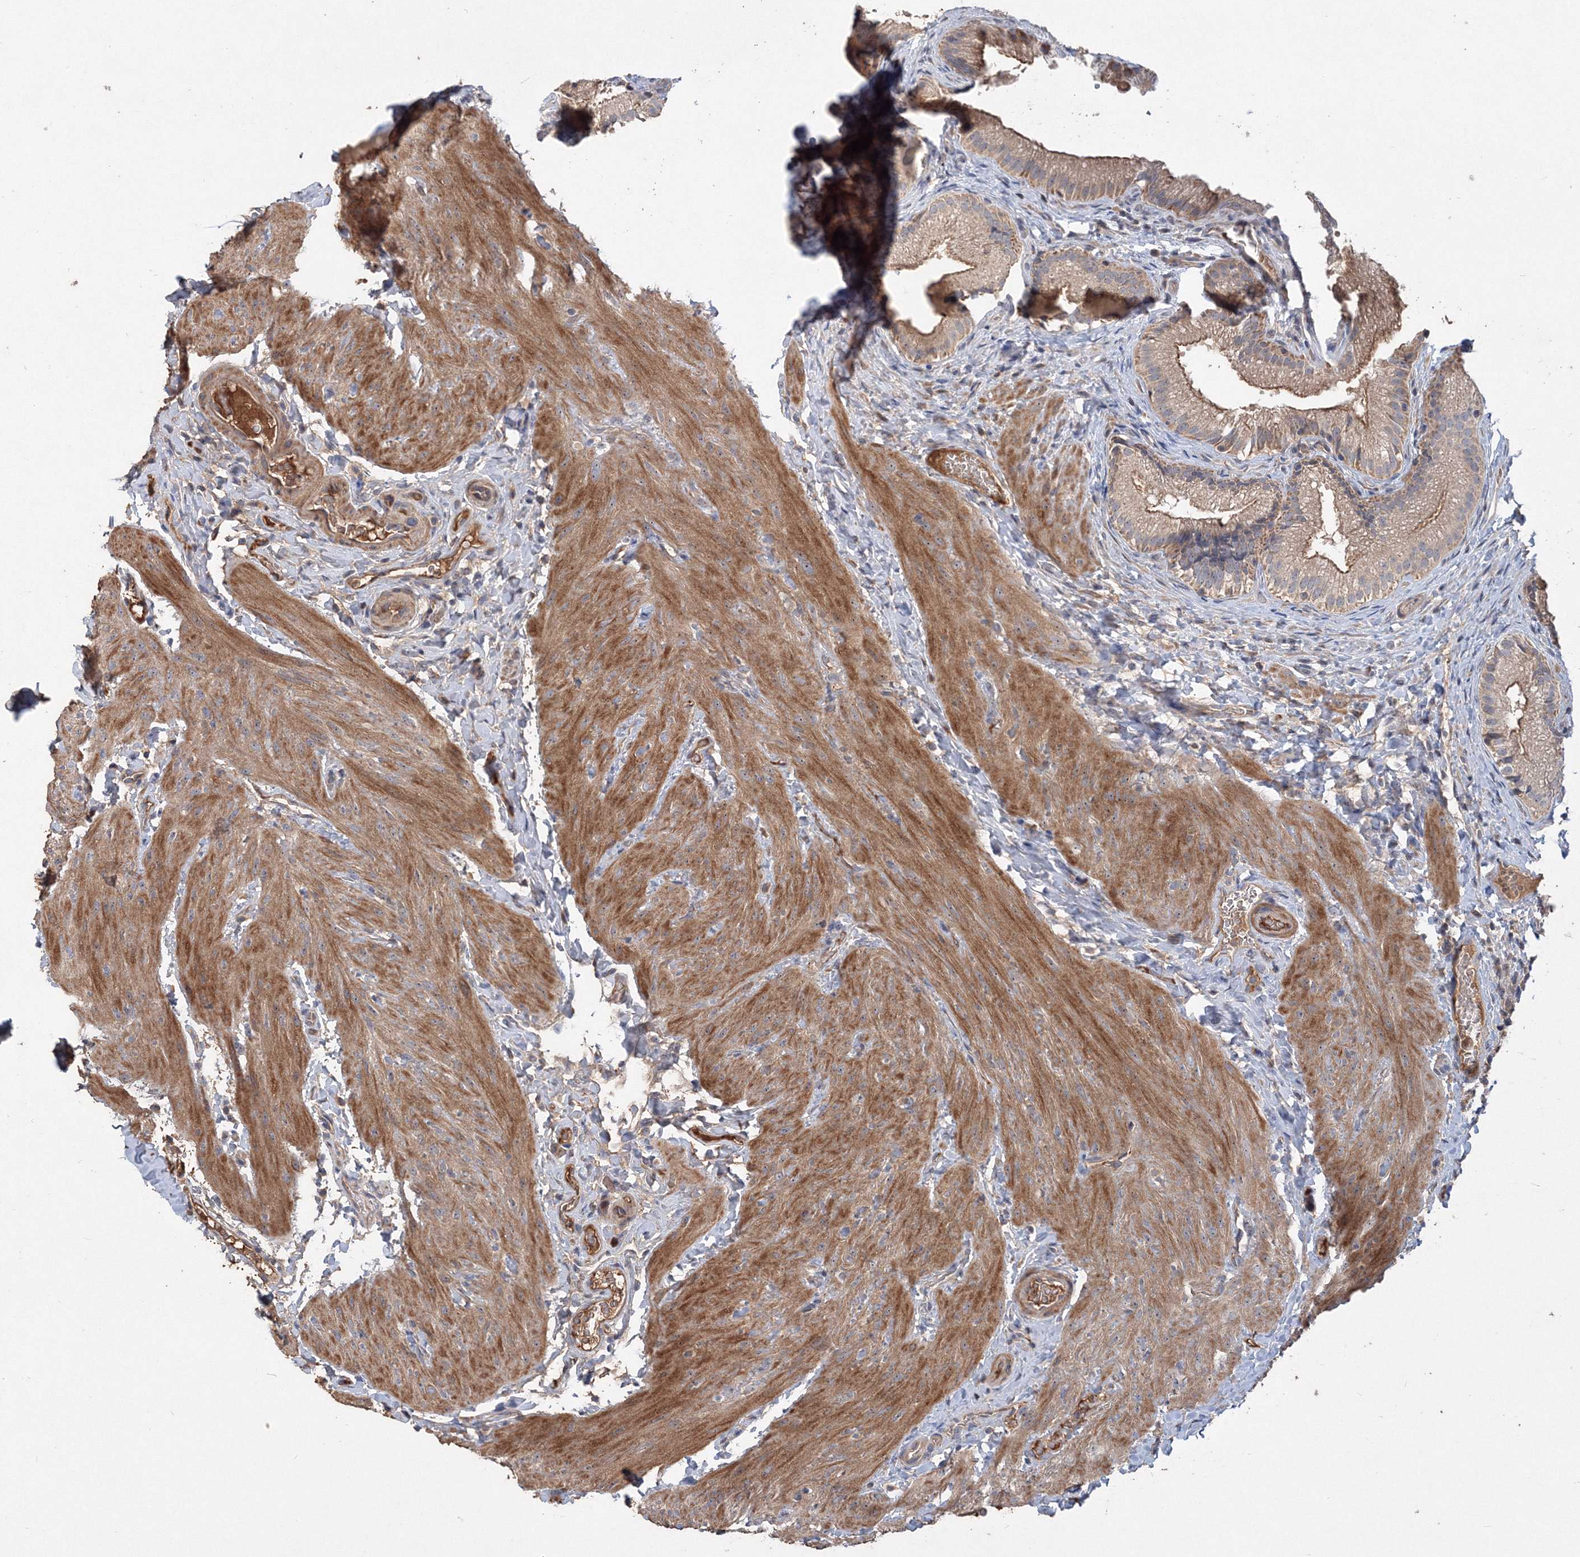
{"staining": {"intensity": "moderate", "quantity": ">75%", "location": "cytoplasmic/membranous"}, "tissue": "gallbladder", "cell_type": "Glandular cells", "image_type": "normal", "snomed": [{"axis": "morphology", "description": "Normal tissue, NOS"}, {"axis": "topography", "description": "Gallbladder"}], "caption": "Protein analysis of normal gallbladder demonstrates moderate cytoplasmic/membranous positivity in about >75% of glandular cells.", "gene": "GRINA", "patient": {"sex": "female", "age": 30}}